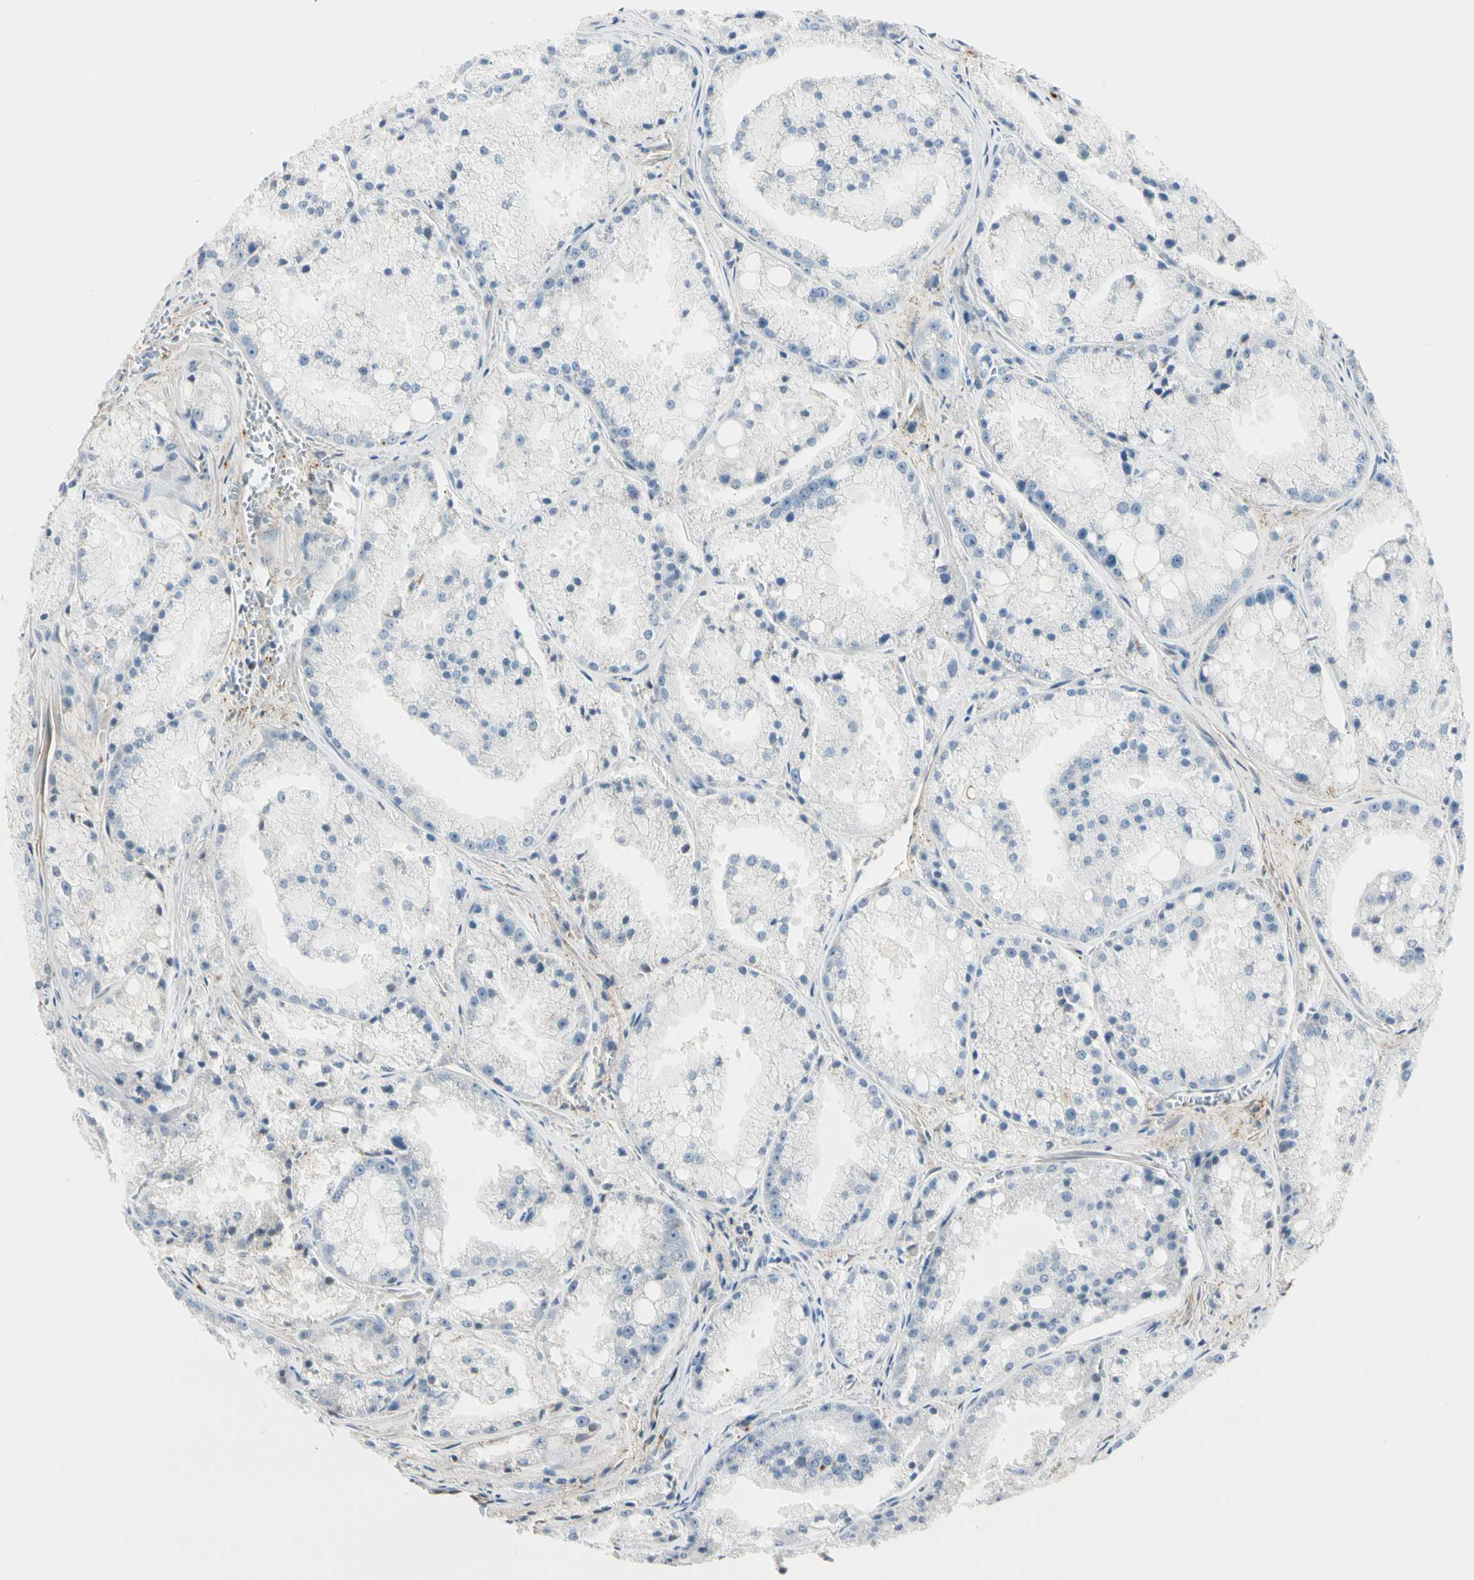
{"staining": {"intensity": "negative", "quantity": "none", "location": "none"}, "tissue": "prostate cancer", "cell_type": "Tumor cells", "image_type": "cancer", "snomed": [{"axis": "morphology", "description": "Adenocarcinoma, Low grade"}, {"axis": "topography", "description": "Prostate"}], "caption": "Low-grade adenocarcinoma (prostate) was stained to show a protein in brown. There is no significant expression in tumor cells. (Immunohistochemistry (ihc), brightfield microscopy, high magnification).", "gene": "LAMB3", "patient": {"sex": "male", "age": 64}}